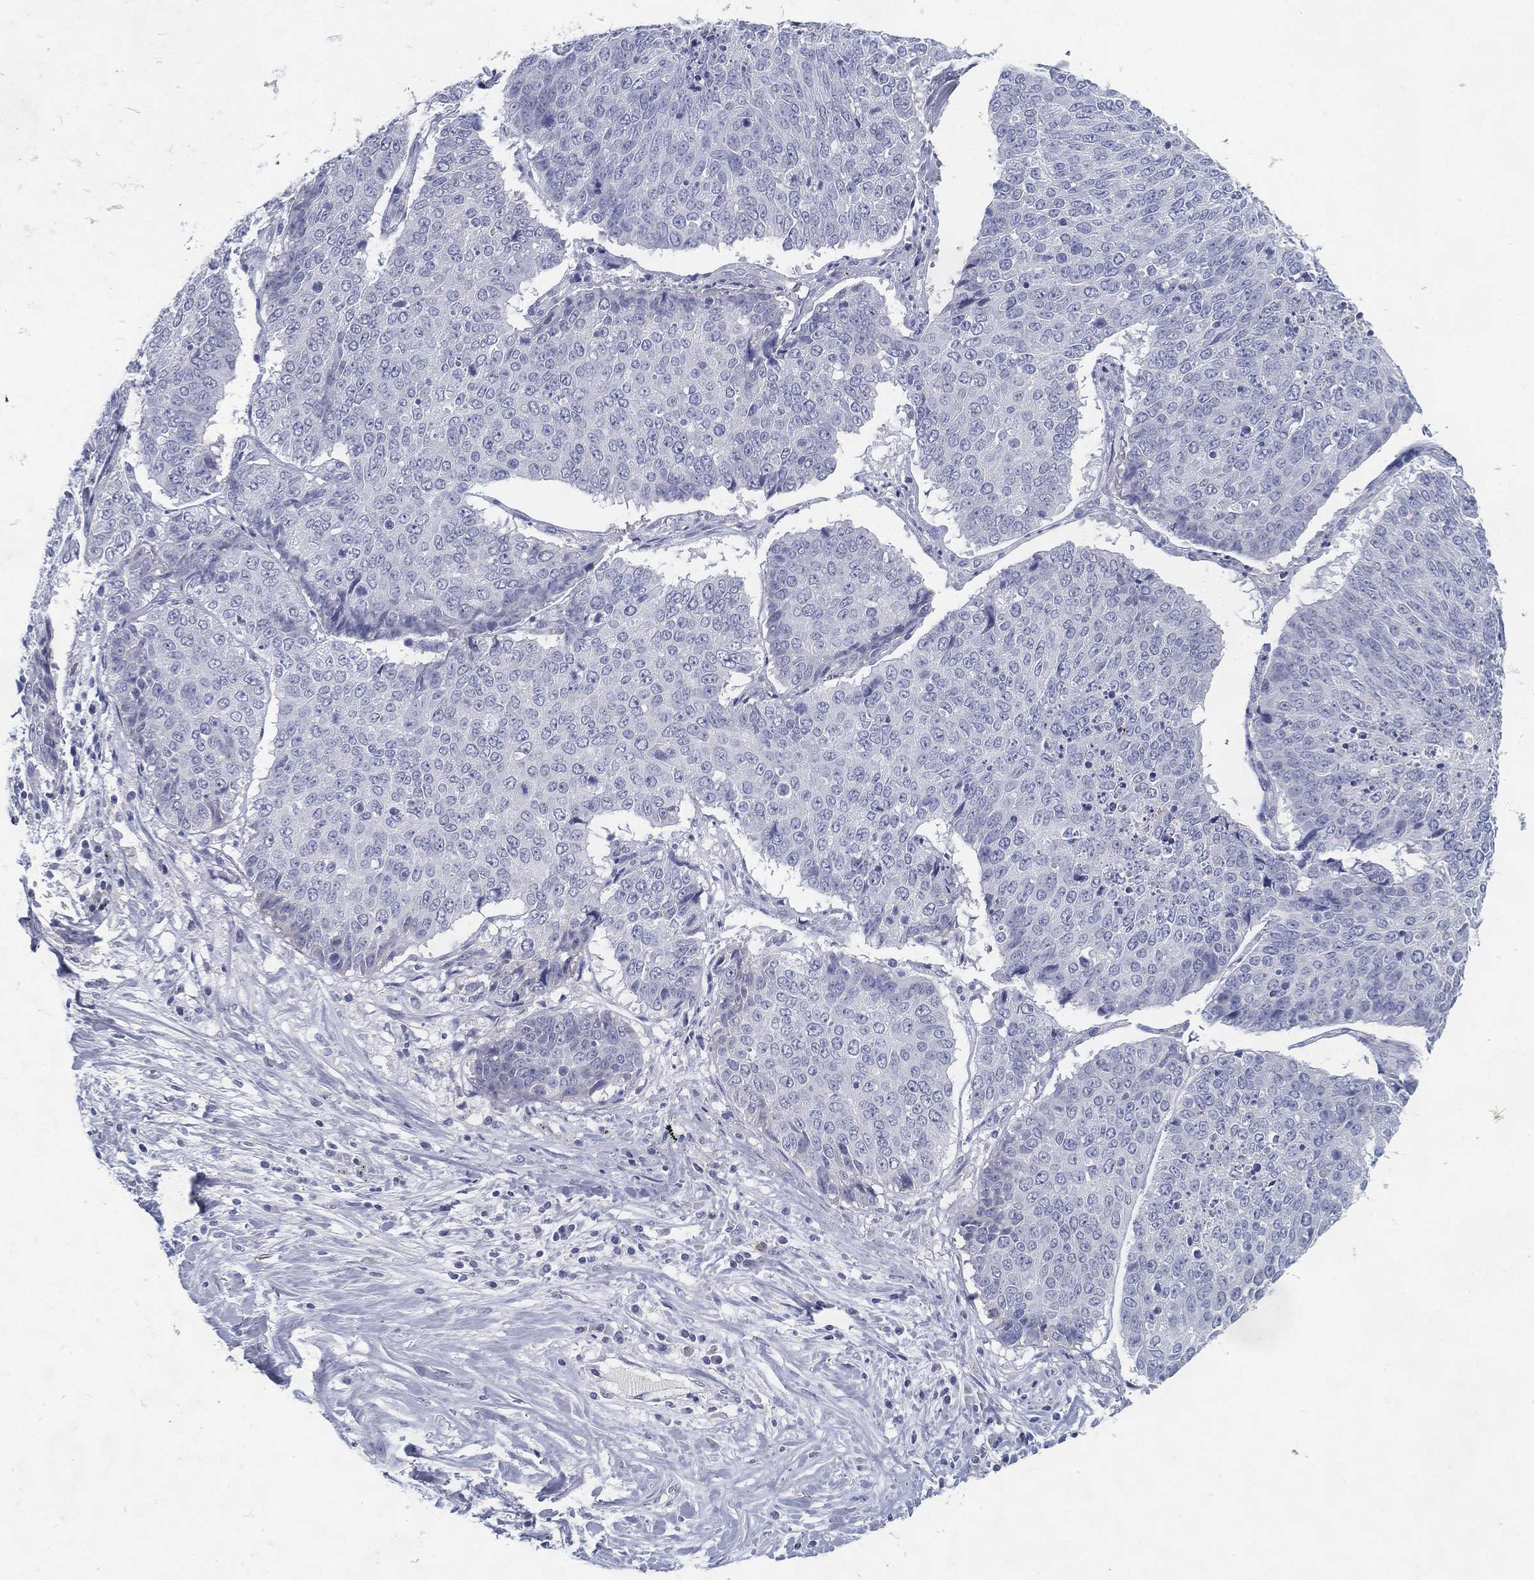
{"staining": {"intensity": "negative", "quantity": "none", "location": "none"}, "tissue": "lung cancer", "cell_type": "Tumor cells", "image_type": "cancer", "snomed": [{"axis": "morphology", "description": "Normal tissue, NOS"}, {"axis": "morphology", "description": "Squamous cell carcinoma, NOS"}, {"axis": "topography", "description": "Bronchus"}, {"axis": "topography", "description": "Lung"}], "caption": "Immunohistochemistry (IHC) histopathology image of human lung cancer stained for a protein (brown), which demonstrates no positivity in tumor cells.", "gene": "RGS13", "patient": {"sex": "male", "age": 64}}